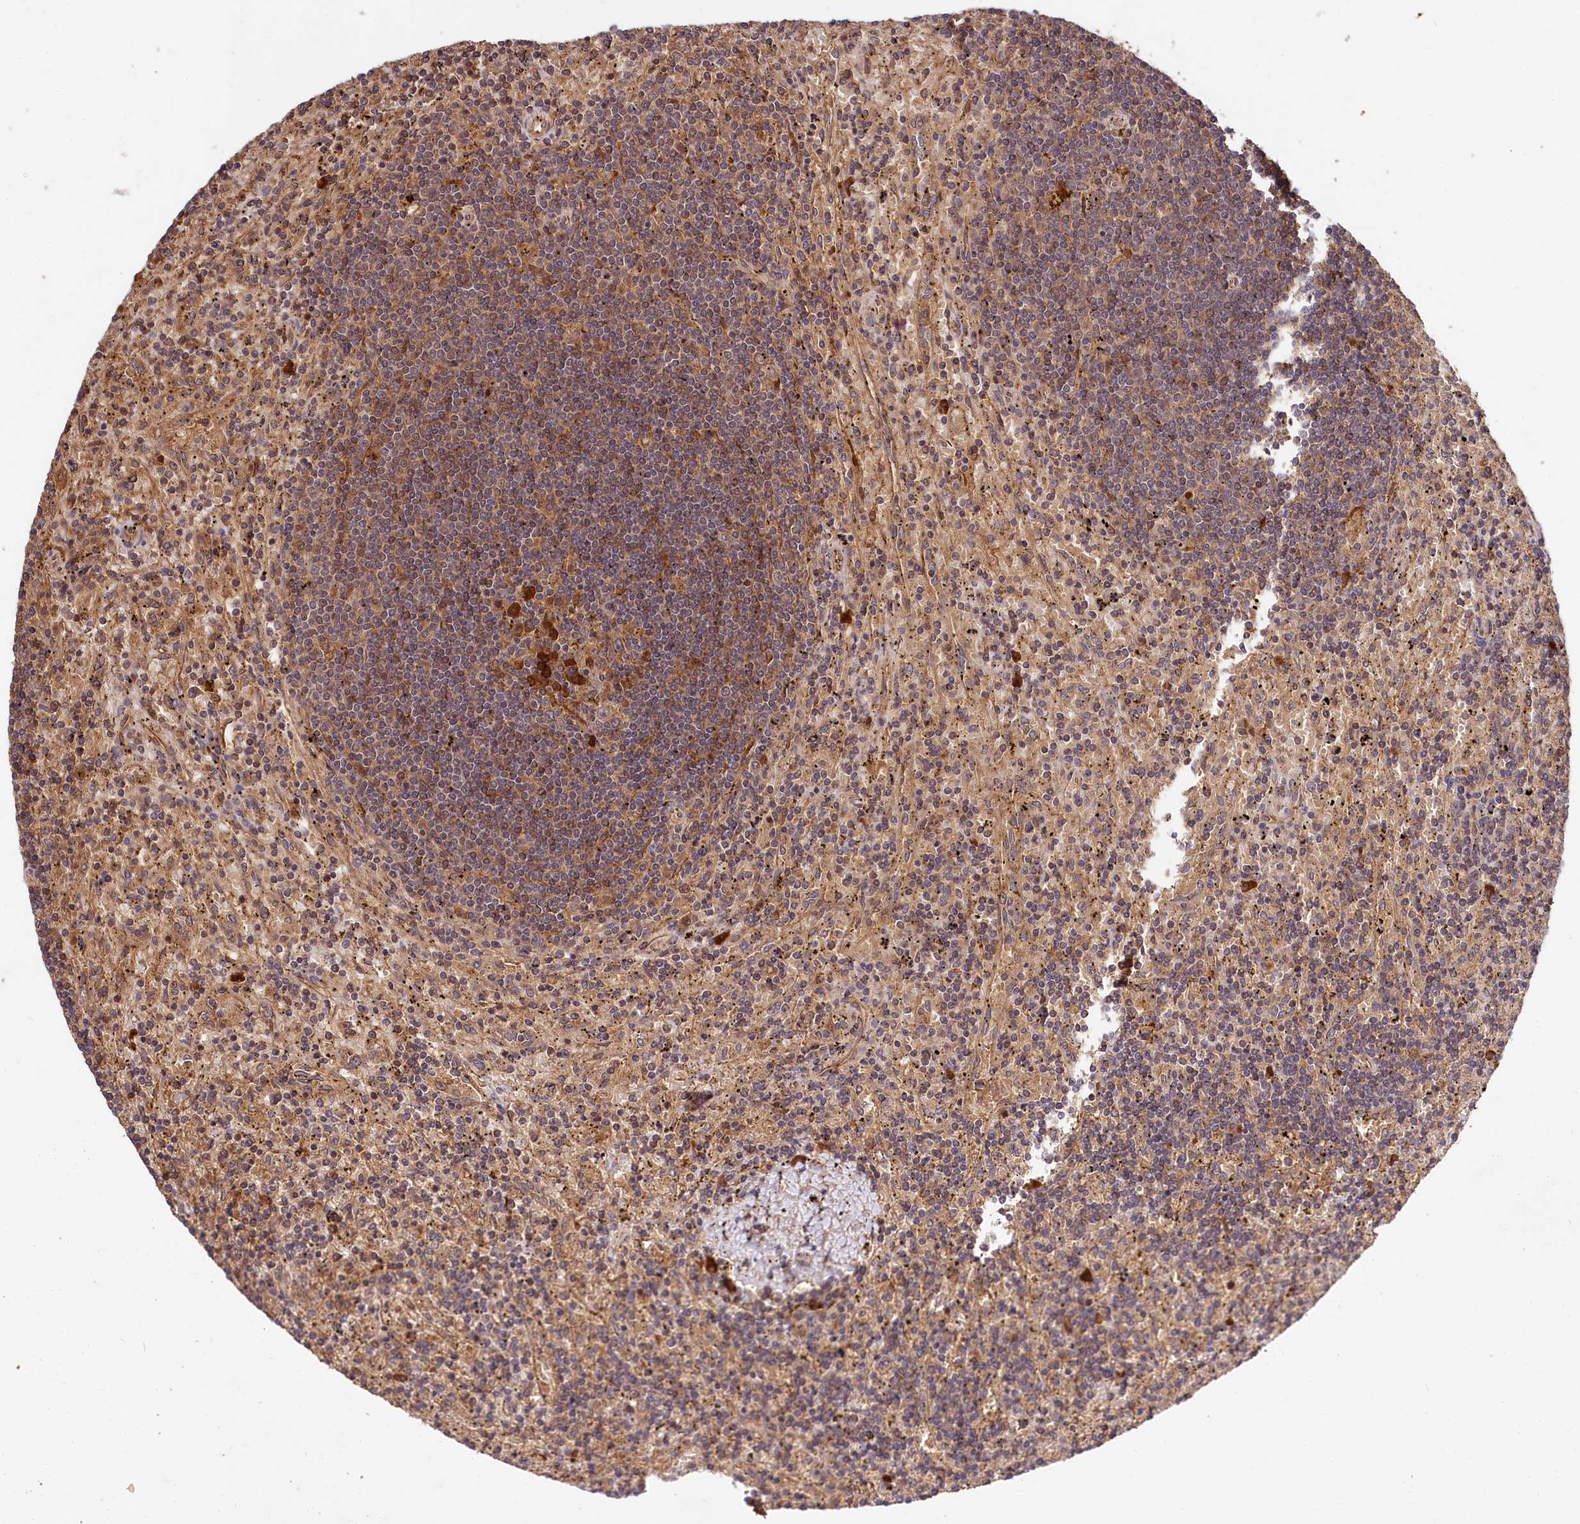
{"staining": {"intensity": "moderate", "quantity": "25%-75%", "location": "cytoplasmic/membranous"}, "tissue": "lymphoma", "cell_type": "Tumor cells", "image_type": "cancer", "snomed": [{"axis": "morphology", "description": "Malignant lymphoma, non-Hodgkin's type, Low grade"}, {"axis": "topography", "description": "Spleen"}], "caption": "Human low-grade malignant lymphoma, non-Hodgkin's type stained with a brown dye shows moderate cytoplasmic/membranous positive positivity in about 25%-75% of tumor cells.", "gene": "MCF2L2", "patient": {"sex": "male", "age": 76}}